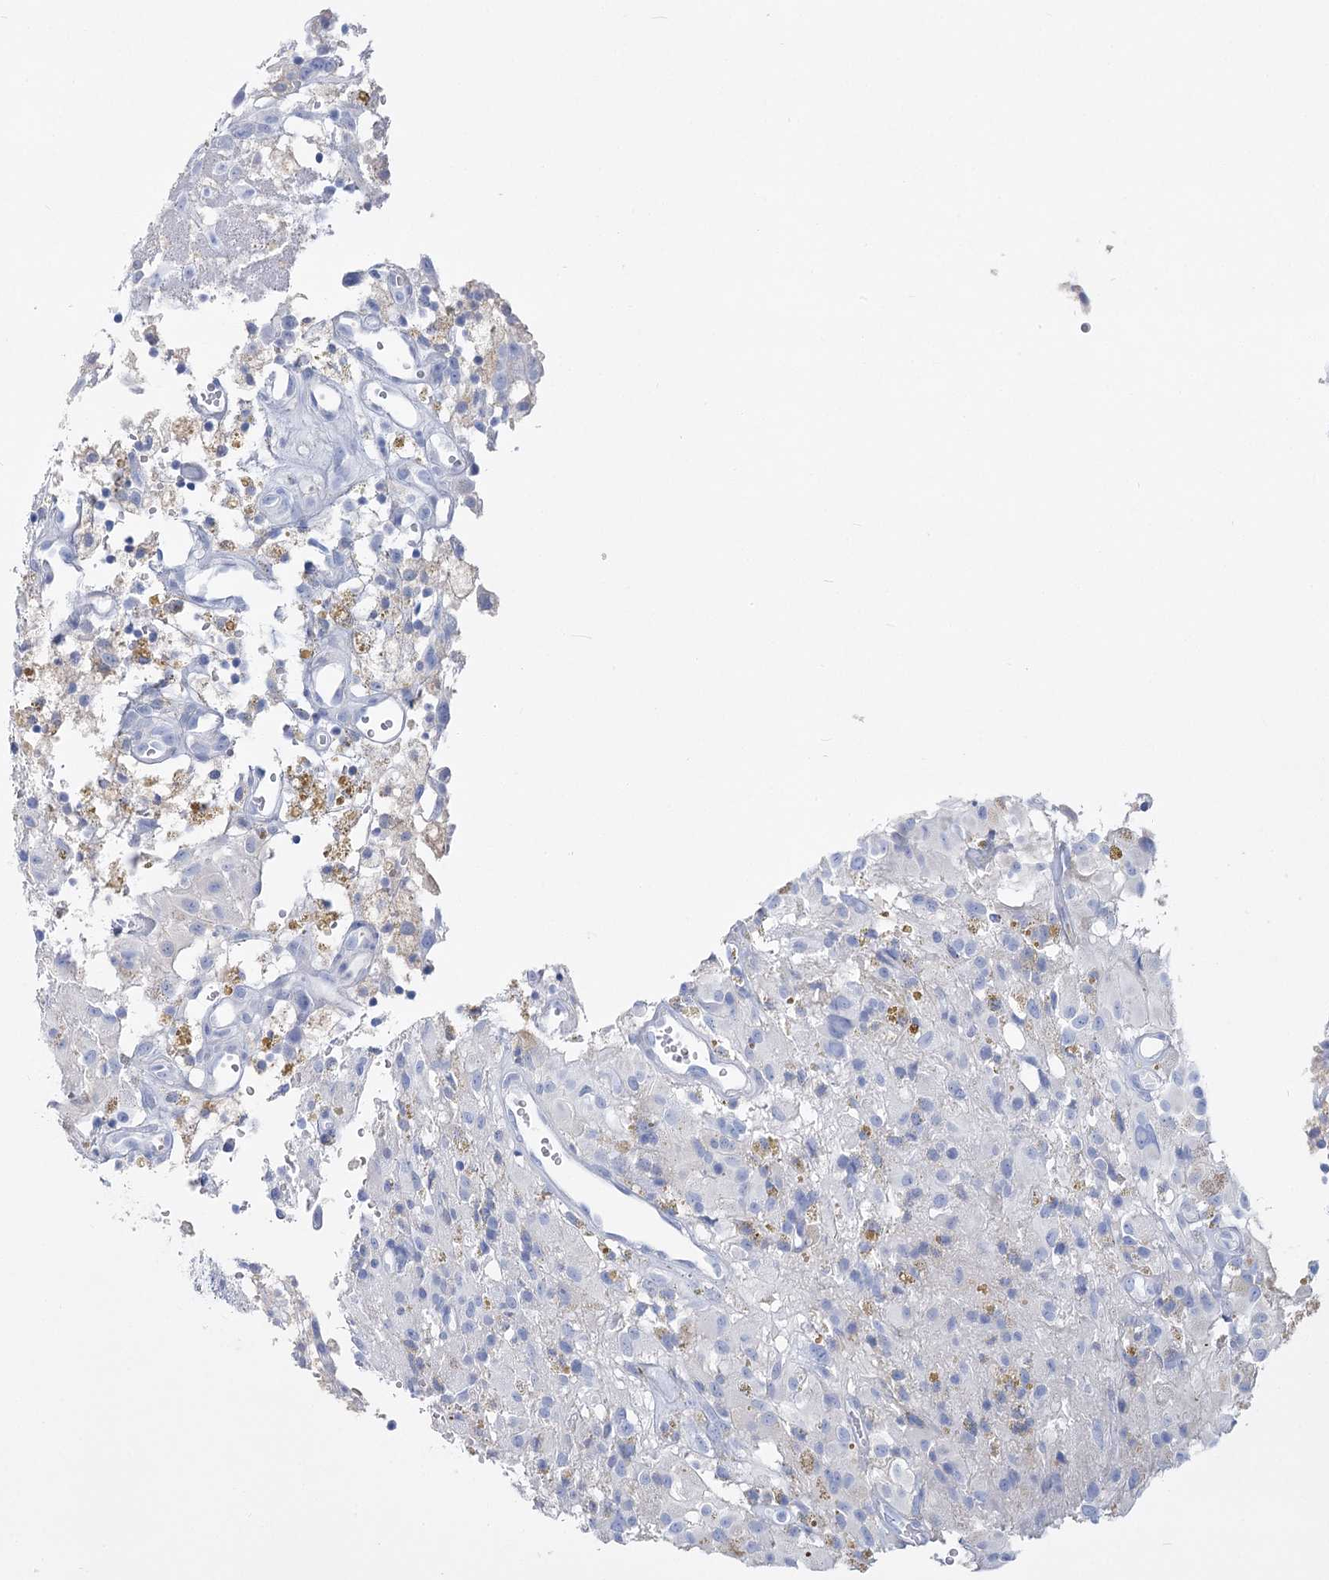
{"staining": {"intensity": "negative", "quantity": "none", "location": "none"}, "tissue": "glioma", "cell_type": "Tumor cells", "image_type": "cancer", "snomed": [{"axis": "morphology", "description": "Glioma, malignant, High grade"}, {"axis": "topography", "description": "Brain"}], "caption": "The histopathology image shows no staining of tumor cells in malignant glioma (high-grade).", "gene": "PCDHA1", "patient": {"sex": "female", "age": 59}}